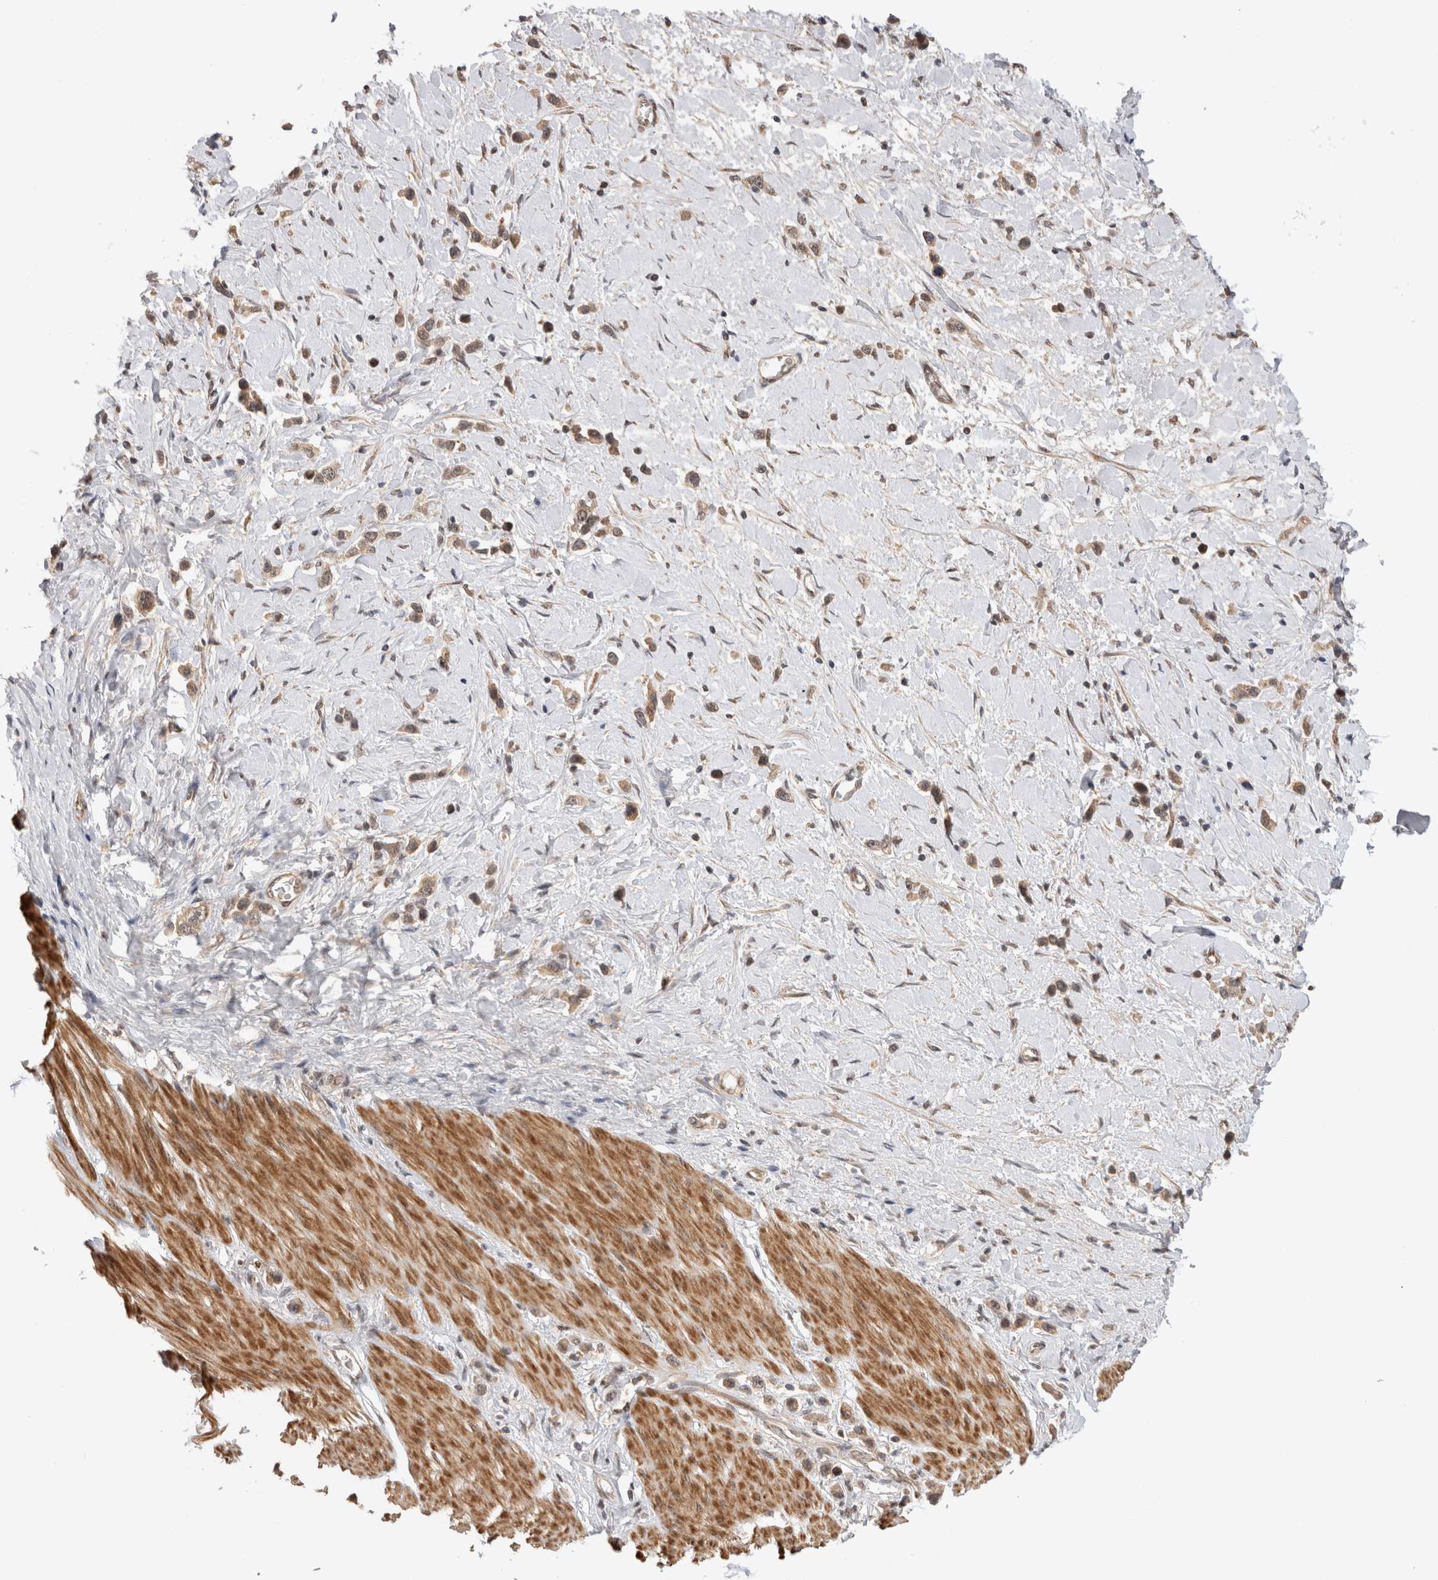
{"staining": {"intensity": "weak", "quantity": ">75%", "location": "nuclear"}, "tissue": "stomach cancer", "cell_type": "Tumor cells", "image_type": "cancer", "snomed": [{"axis": "morphology", "description": "Adenocarcinoma, NOS"}, {"axis": "topography", "description": "Stomach"}], "caption": "A micrograph showing weak nuclear positivity in approximately >75% of tumor cells in stomach cancer (adenocarcinoma), as visualized by brown immunohistochemical staining.", "gene": "TMEM65", "patient": {"sex": "female", "age": 65}}